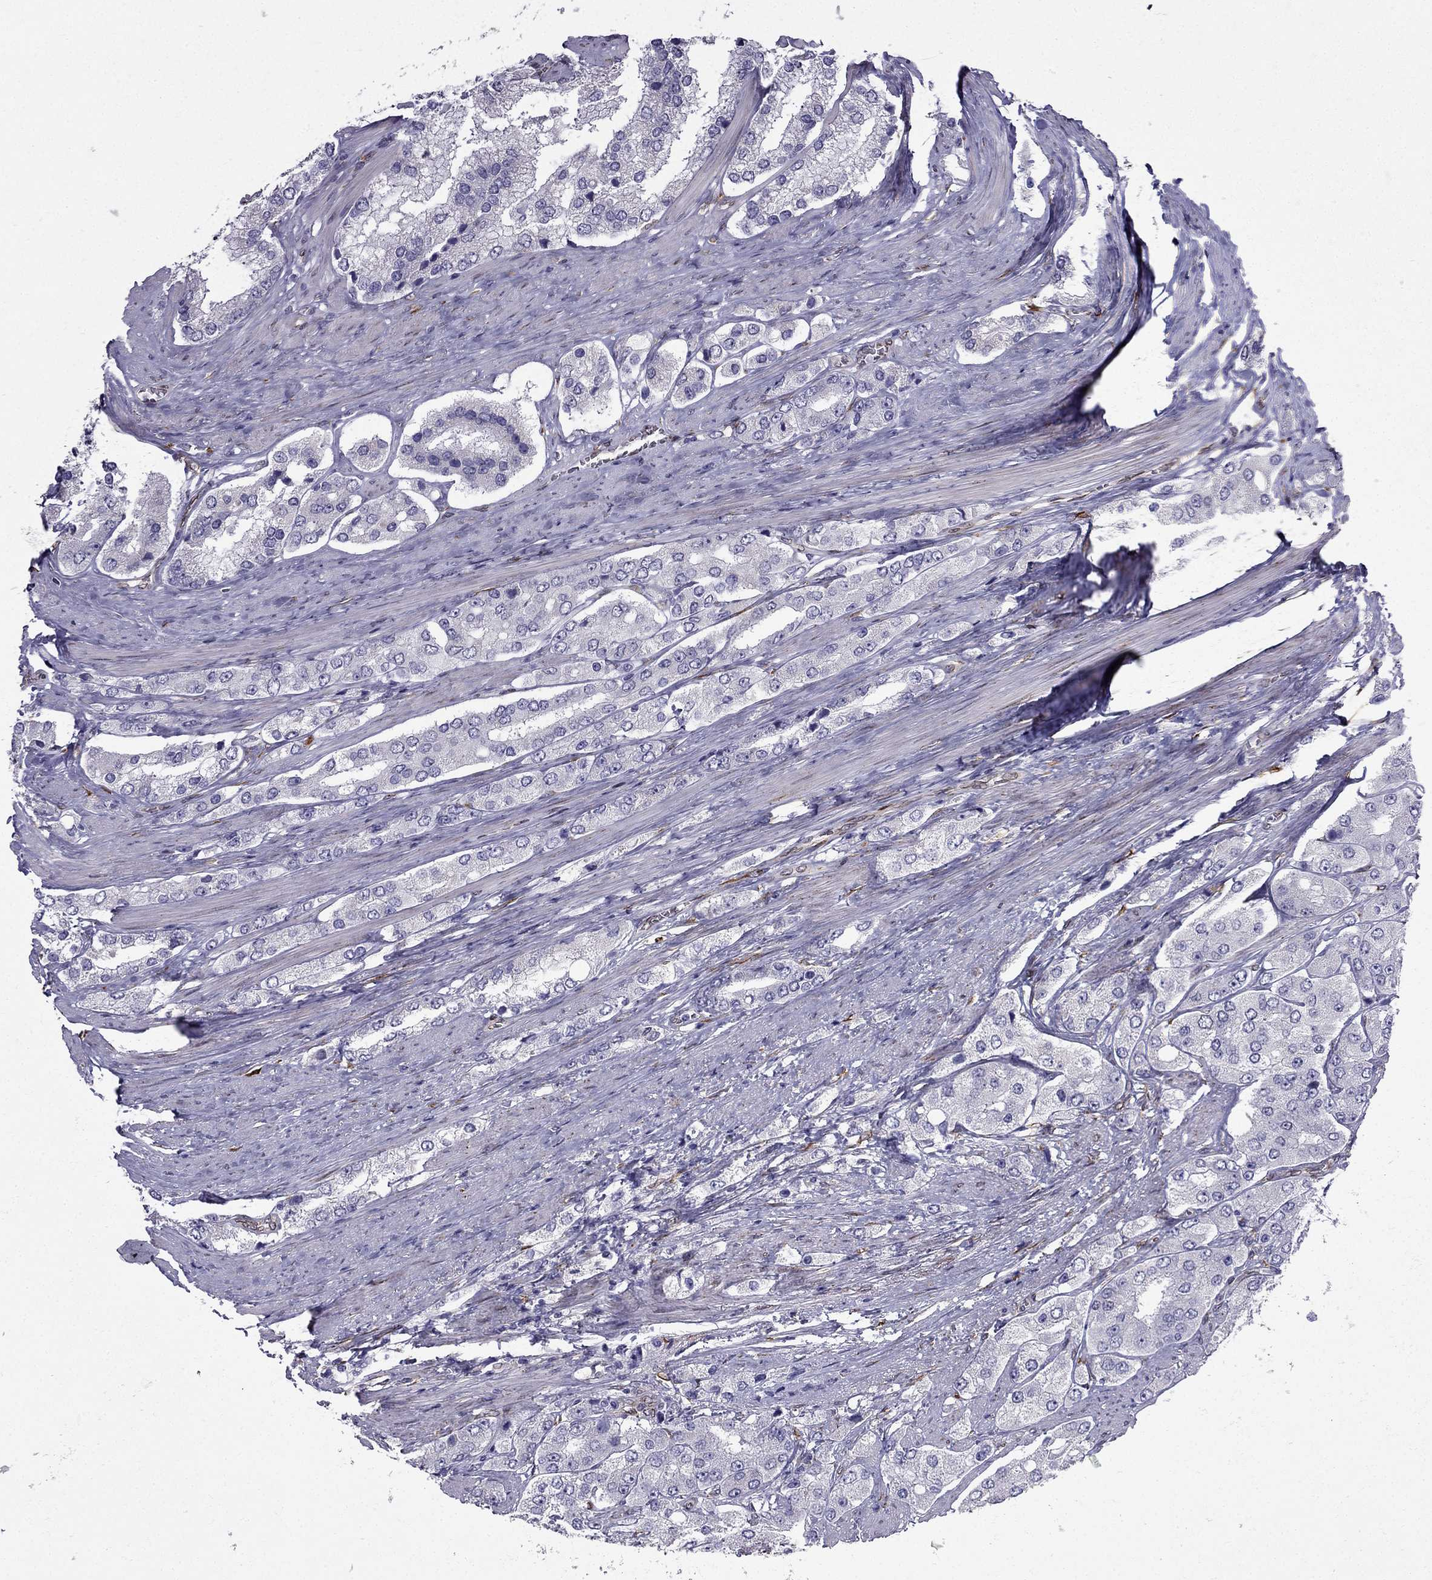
{"staining": {"intensity": "negative", "quantity": "none", "location": "none"}, "tissue": "prostate cancer", "cell_type": "Tumor cells", "image_type": "cancer", "snomed": [{"axis": "morphology", "description": "Adenocarcinoma, Low grade"}, {"axis": "topography", "description": "Prostate"}], "caption": "The photomicrograph demonstrates no significant staining in tumor cells of prostate cancer.", "gene": "IKBIP", "patient": {"sex": "male", "age": 69}}